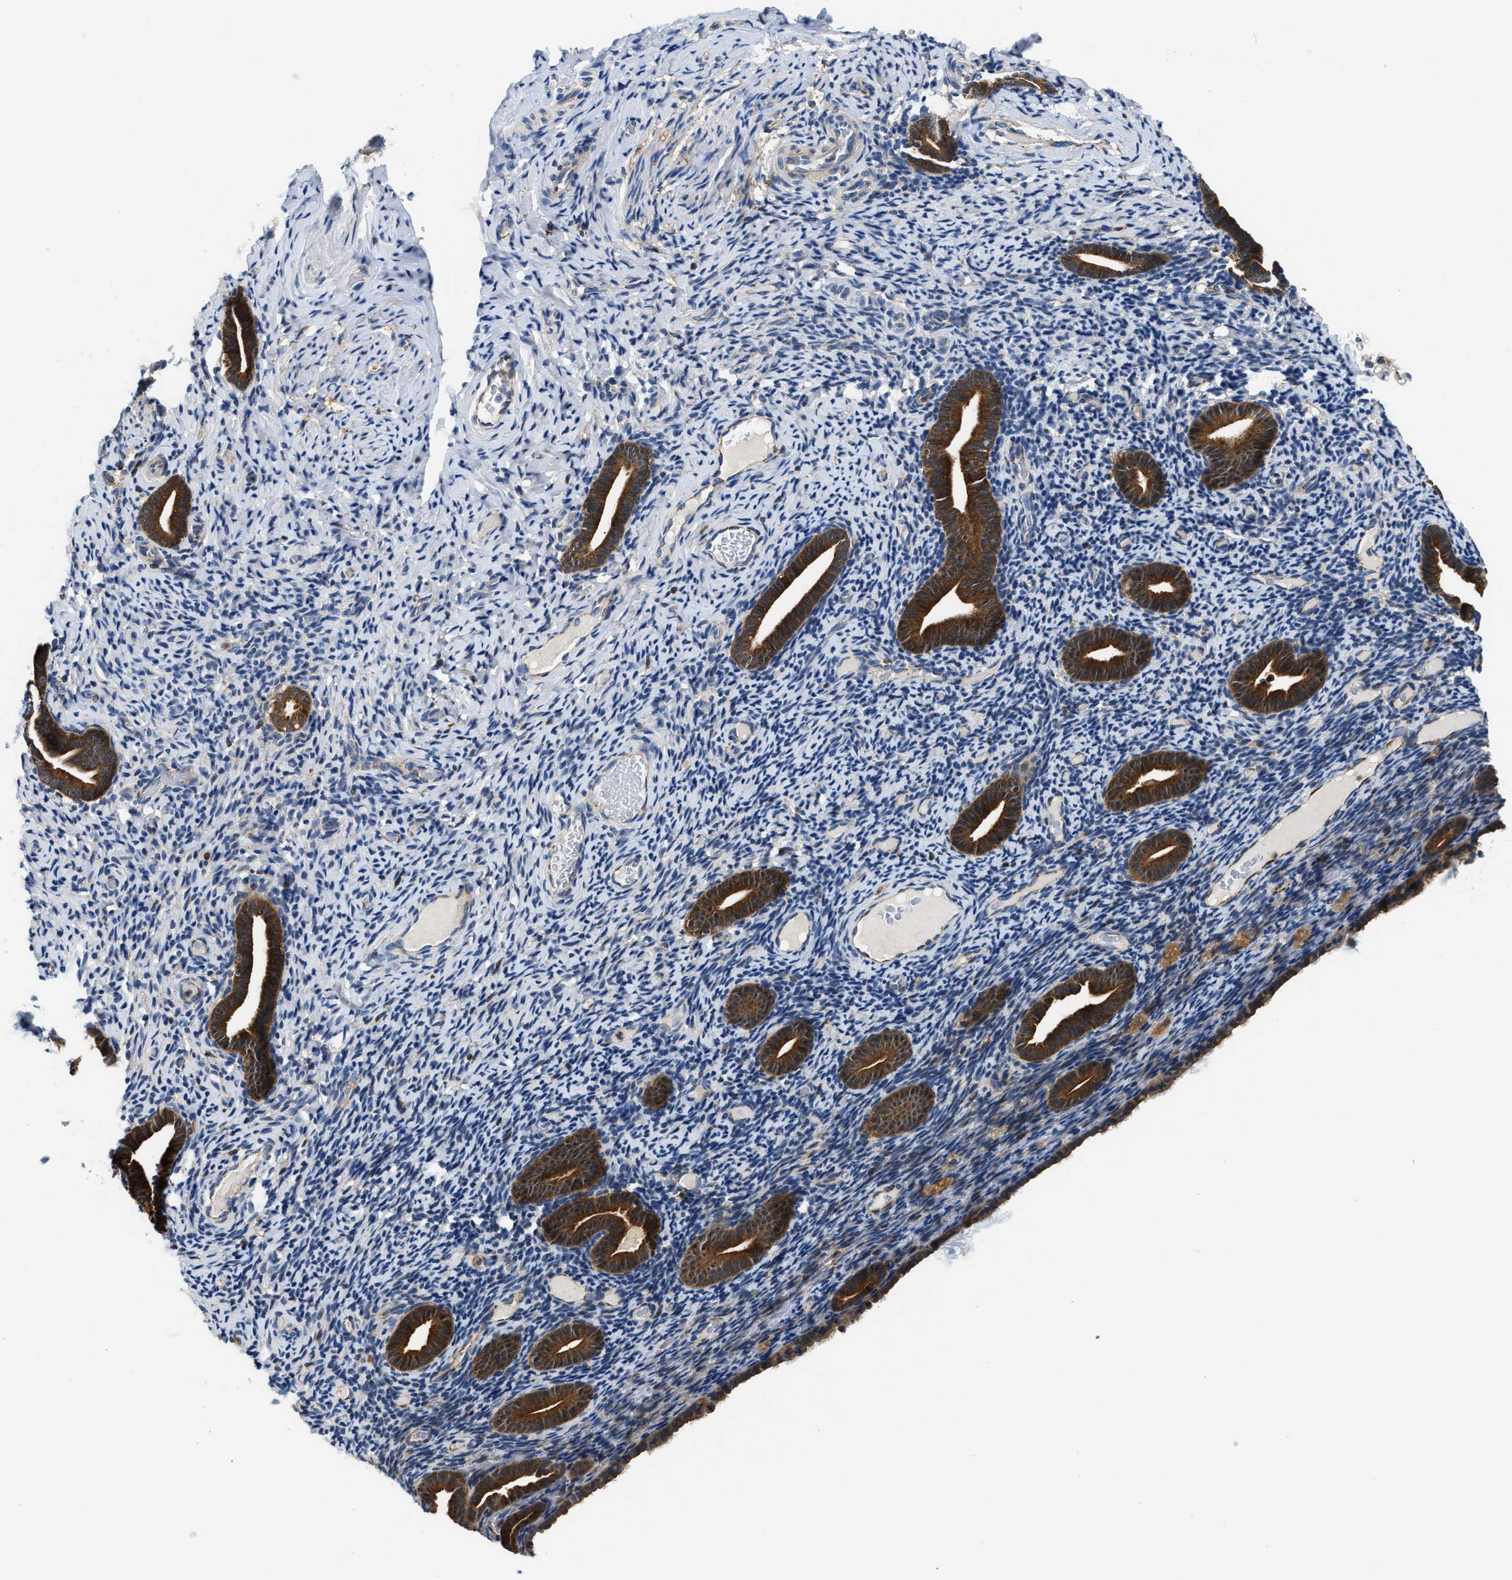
{"staining": {"intensity": "weak", "quantity": "<25%", "location": "cytoplasmic/membranous"}, "tissue": "endometrium", "cell_type": "Cells in endometrial stroma", "image_type": "normal", "snomed": [{"axis": "morphology", "description": "Normal tissue, NOS"}, {"axis": "topography", "description": "Endometrium"}], "caption": "Immunohistochemistry of normal human endometrium displays no expression in cells in endometrial stroma. The staining was performed using DAB (3,3'-diaminobenzidine) to visualize the protein expression in brown, while the nuclei were stained in blue with hematoxylin (Magnification: 20x).", "gene": "CCM2", "patient": {"sex": "female", "age": 51}}